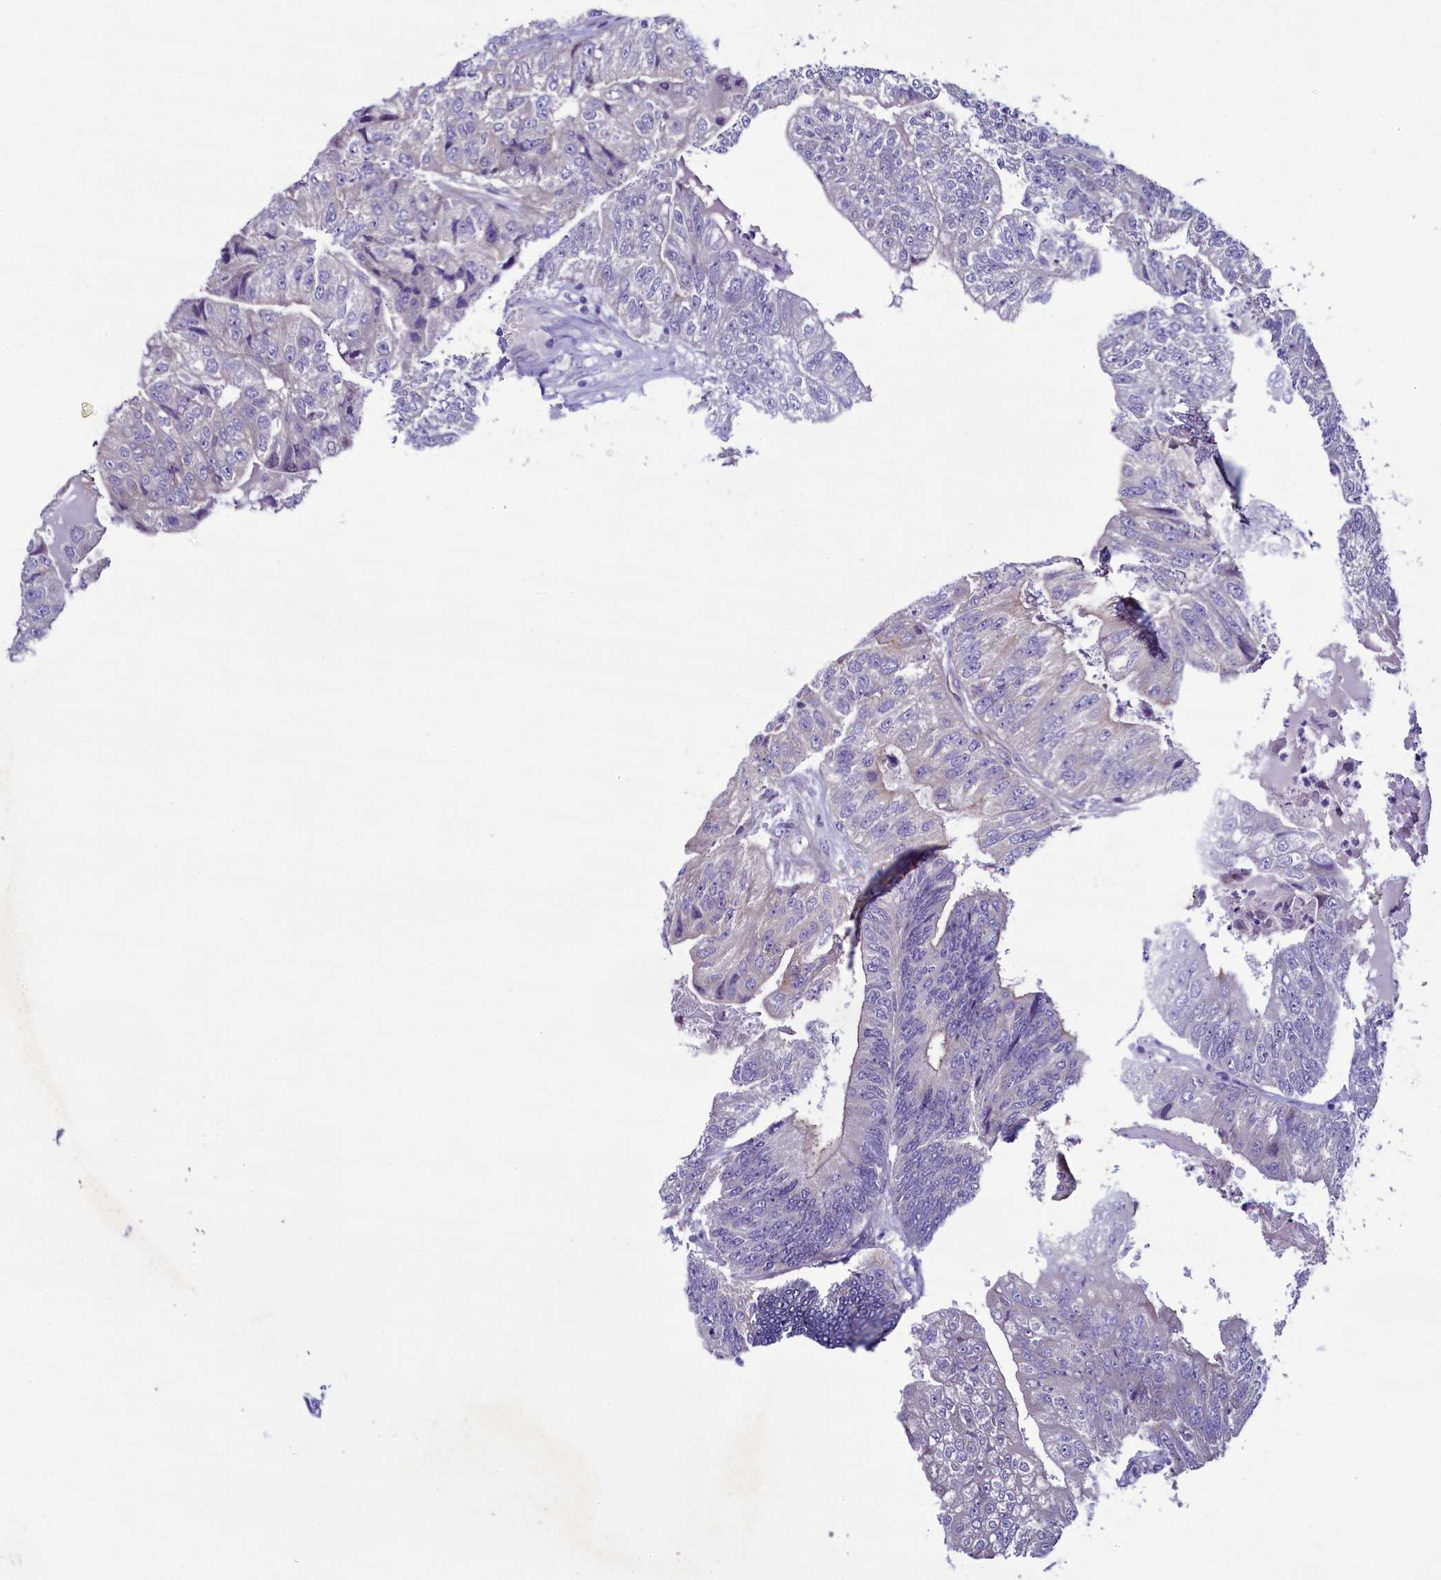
{"staining": {"intensity": "negative", "quantity": "none", "location": "none"}, "tissue": "colorectal cancer", "cell_type": "Tumor cells", "image_type": "cancer", "snomed": [{"axis": "morphology", "description": "Adenocarcinoma, NOS"}, {"axis": "topography", "description": "Colon"}], "caption": "This is an IHC histopathology image of colorectal cancer. There is no staining in tumor cells.", "gene": "KRBOX5", "patient": {"sex": "female", "age": 67}}